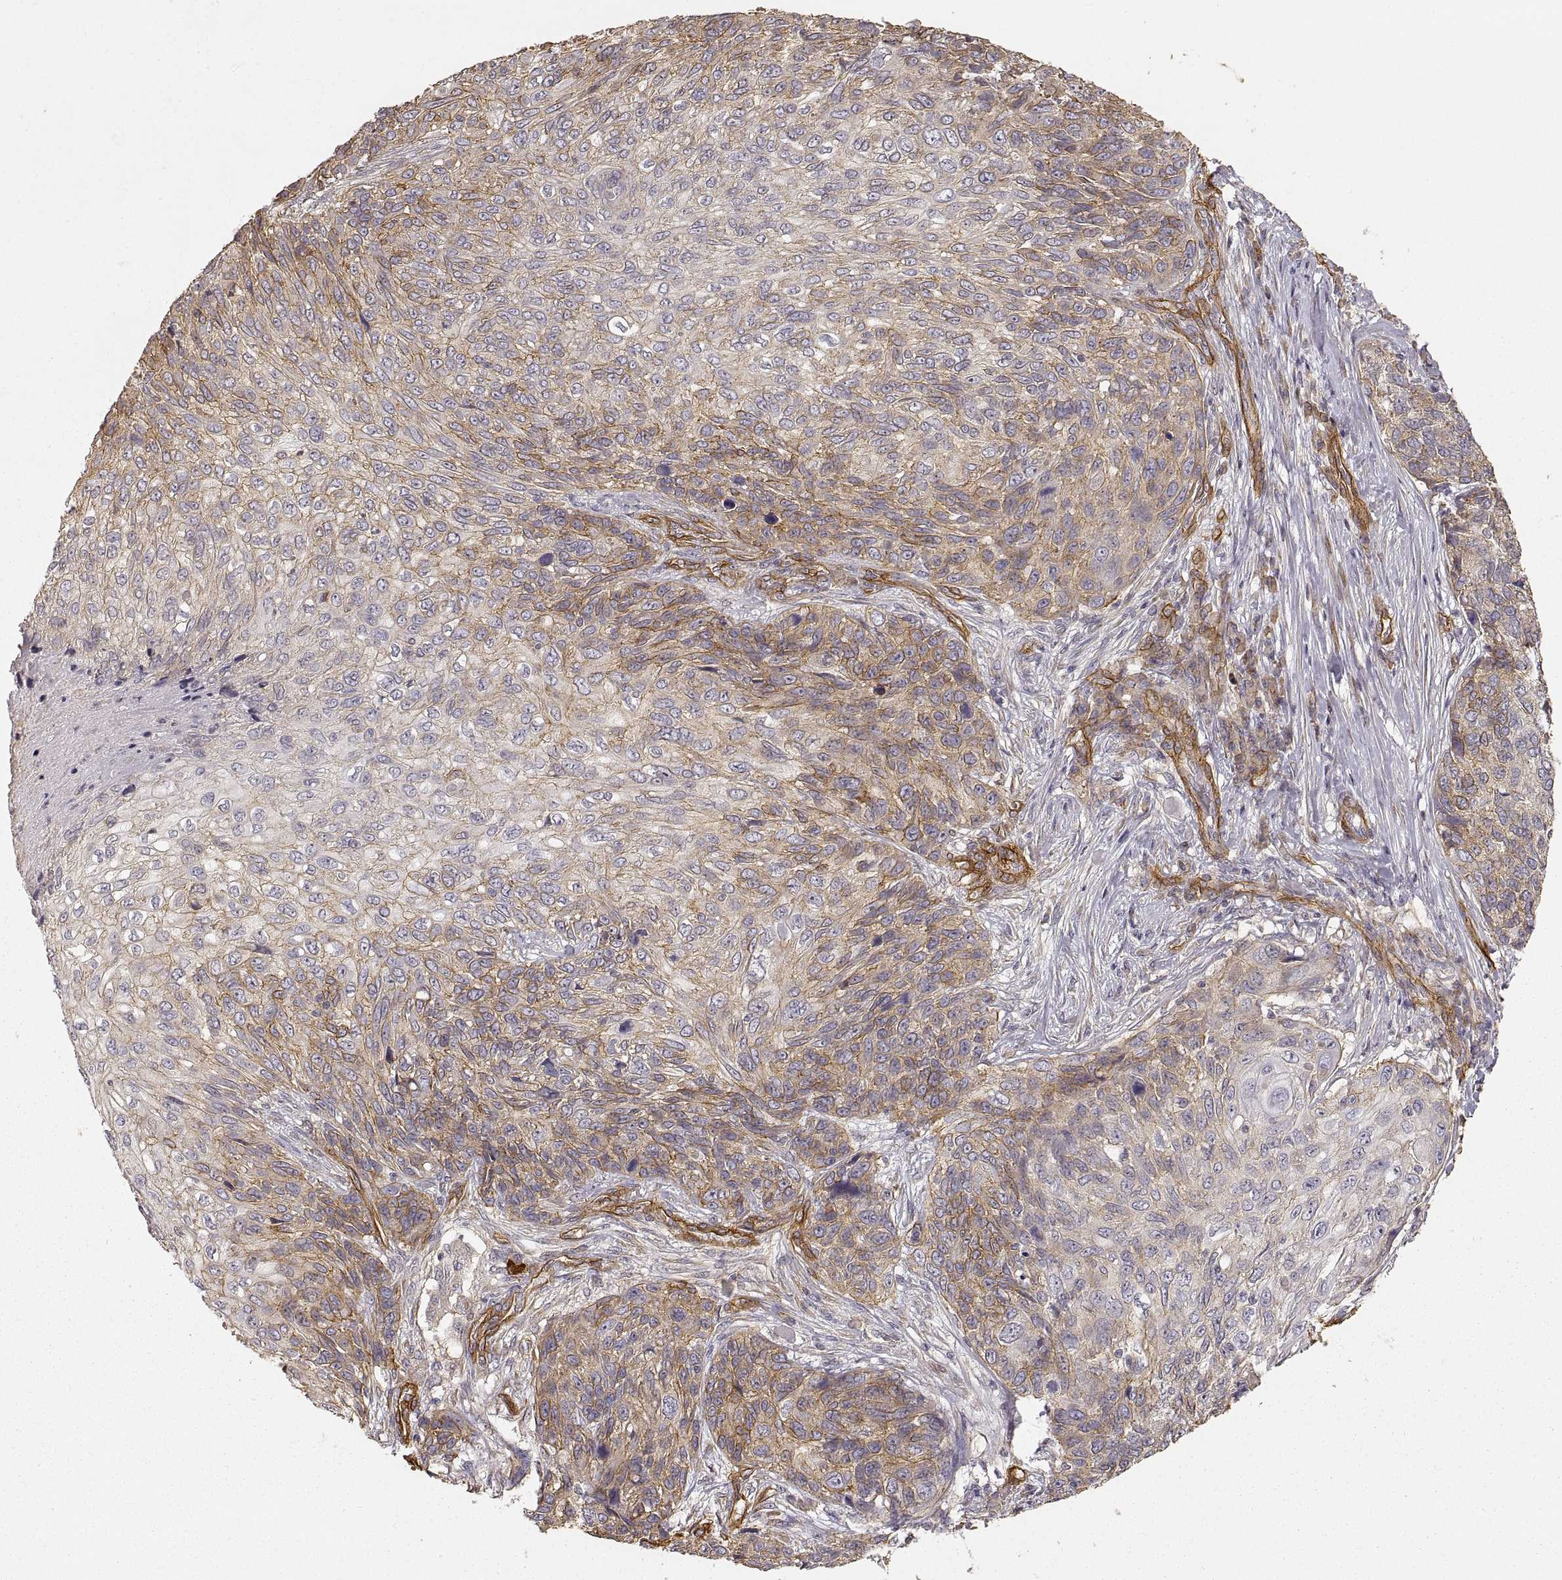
{"staining": {"intensity": "moderate", "quantity": "25%-75%", "location": "cytoplasmic/membranous"}, "tissue": "skin cancer", "cell_type": "Tumor cells", "image_type": "cancer", "snomed": [{"axis": "morphology", "description": "Squamous cell carcinoma, NOS"}, {"axis": "topography", "description": "Skin"}], "caption": "A medium amount of moderate cytoplasmic/membranous expression is identified in approximately 25%-75% of tumor cells in skin cancer (squamous cell carcinoma) tissue.", "gene": "LAMA4", "patient": {"sex": "male", "age": 92}}